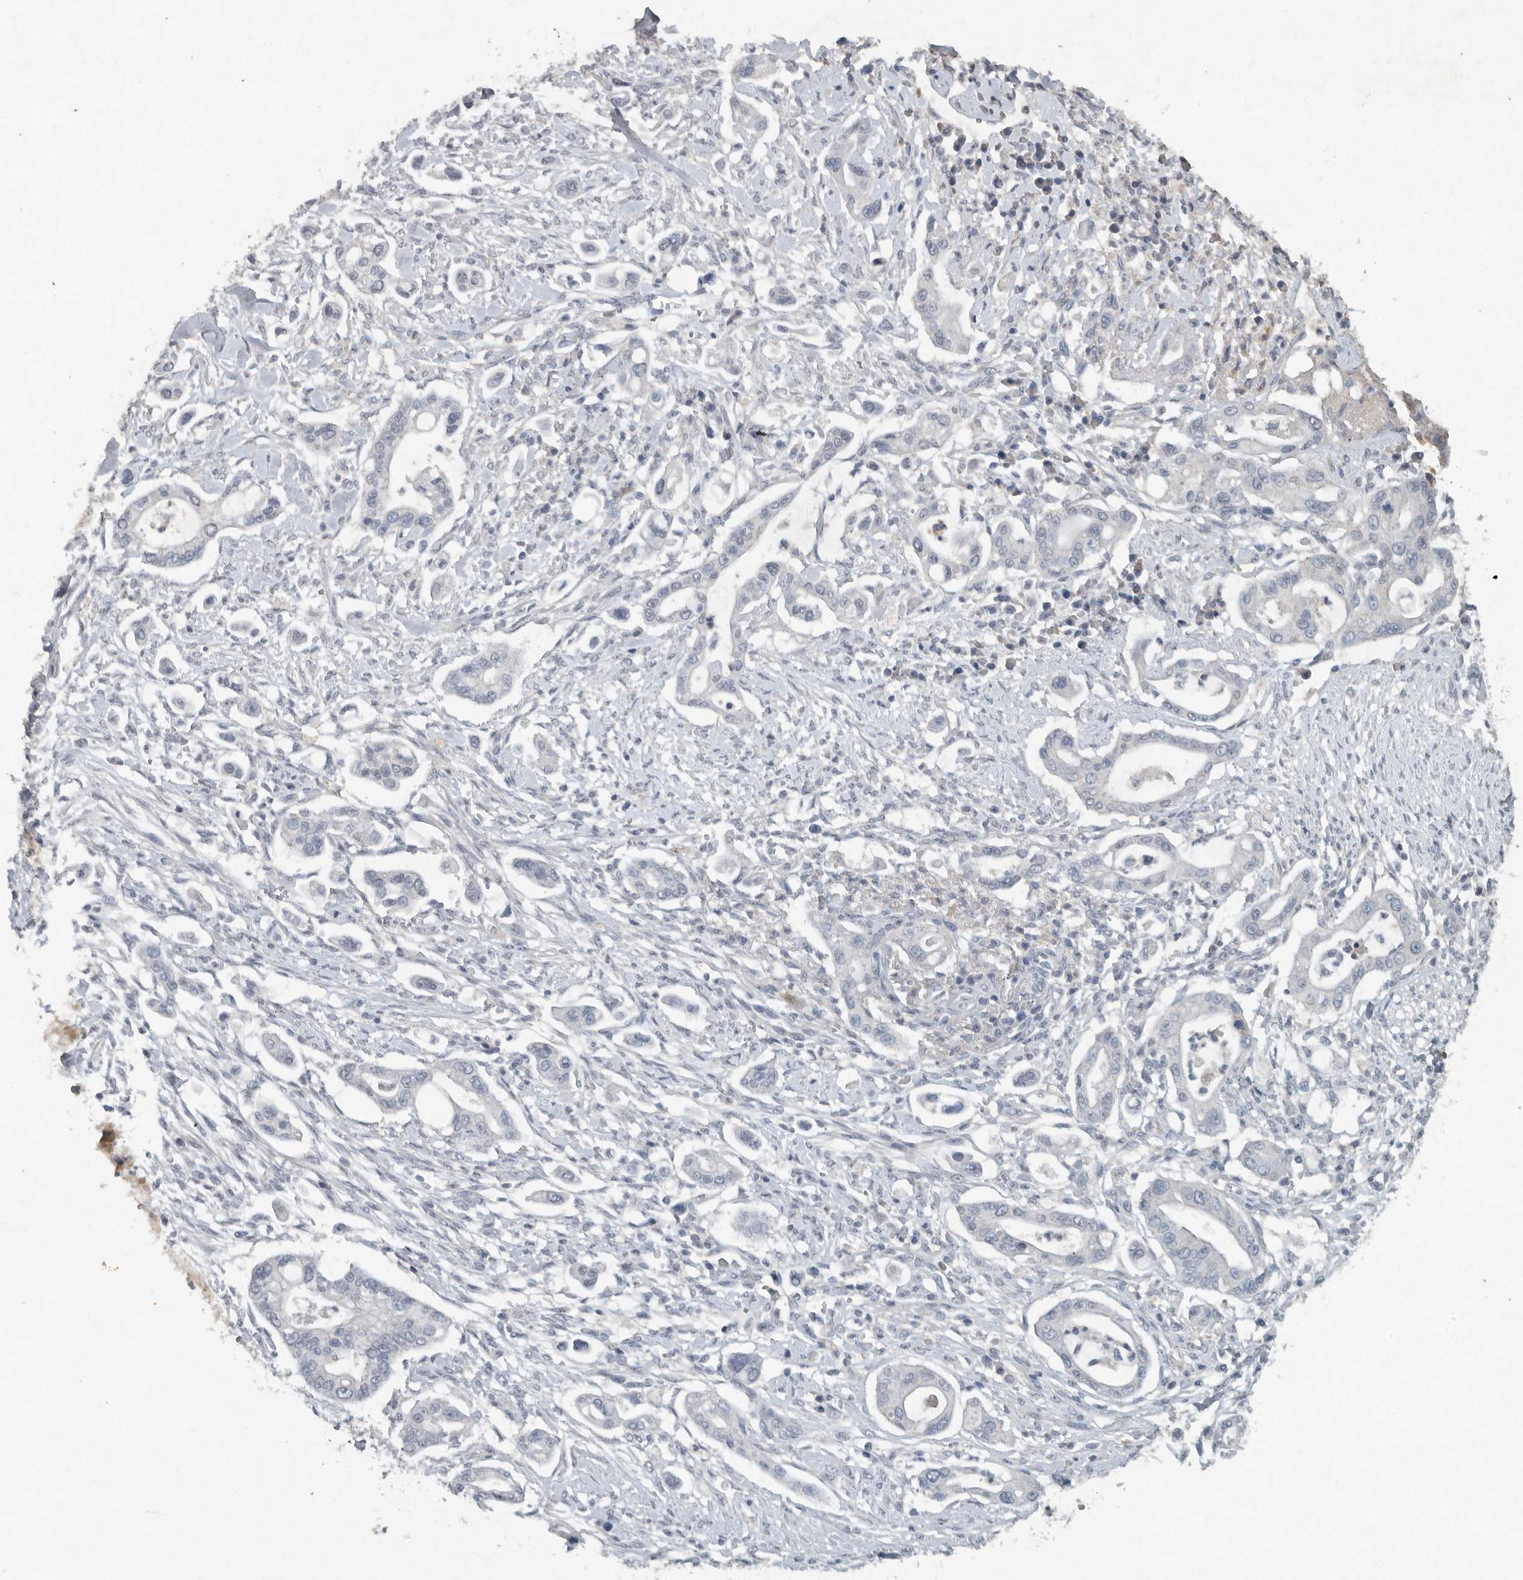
{"staining": {"intensity": "negative", "quantity": "none", "location": "none"}, "tissue": "pancreatic cancer", "cell_type": "Tumor cells", "image_type": "cancer", "snomed": [{"axis": "morphology", "description": "Adenocarcinoma, NOS"}, {"axis": "topography", "description": "Pancreas"}], "caption": "The micrograph exhibits no significant staining in tumor cells of pancreatic adenocarcinoma.", "gene": "IL20", "patient": {"sex": "male", "age": 68}}